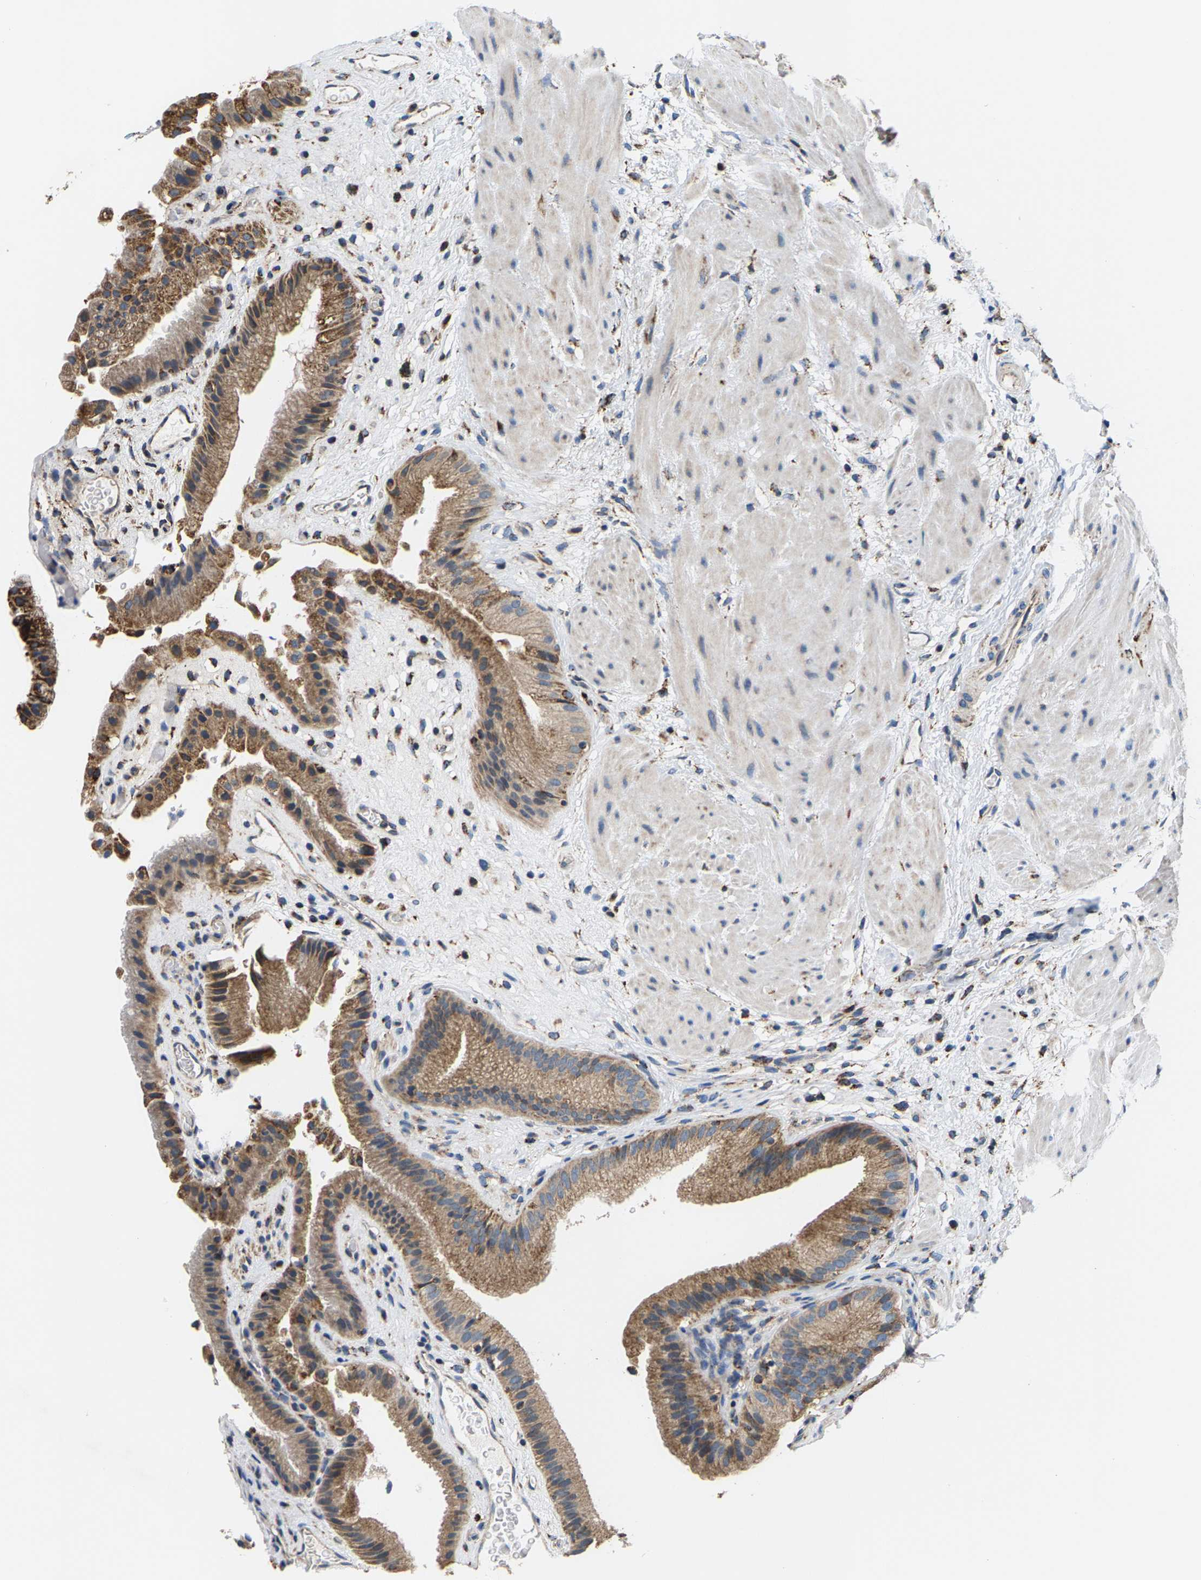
{"staining": {"intensity": "moderate", "quantity": ">75%", "location": "cytoplasmic/membranous"}, "tissue": "gallbladder", "cell_type": "Glandular cells", "image_type": "normal", "snomed": [{"axis": "morphology", "description": "Normal tissue, NOS"}, {"axis": "topography", "description": "Gallbladder"}], "caption": "Immunohistochemical staining of benign human gallbladder displays moderate cytoplasmic/membranous protein positivity in about >75% of glandular cells.", "gene": "SHMT2", "patient": {"sex": "male", "age": 49}}